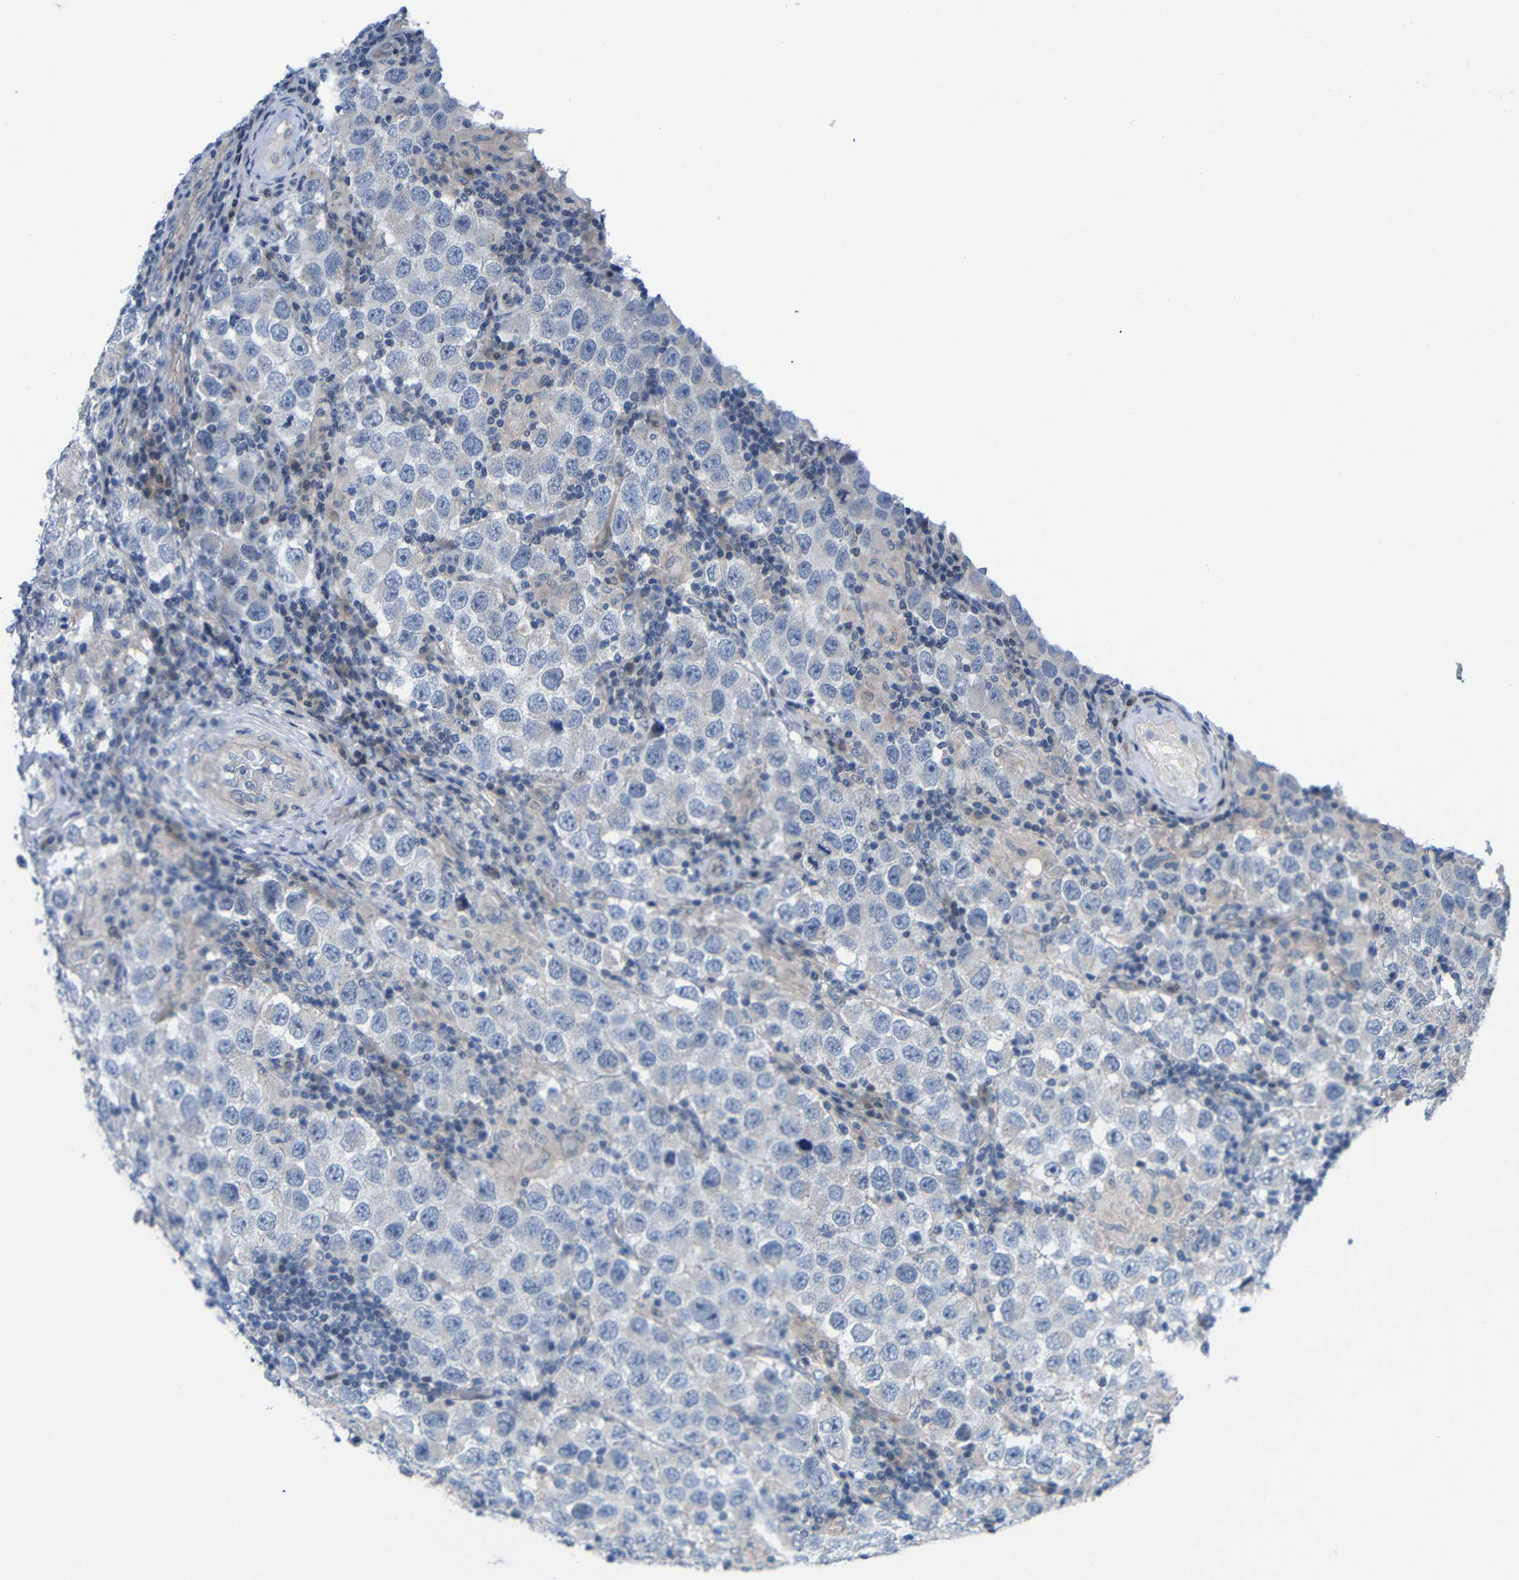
{"staining": {"intensity": "negative", "quantity": "none", "location": "none"}, "tissue": "testis cancer", "cell_type": "Tumor cells", "image_type": "cancer", "snomed": [{"axis": "morphology", "description": "Carcinoma, Embryonal, NOS"}, {"axis": "topography", "description": "Testis"}], "caption": "DAB immunohistochemical staining of human testis cancer (embryonal carcinoma) exhibits no significant positivity in tumor cells.", "gene": "CMTM1", "patient": {"sex": "male", "age": 21}}